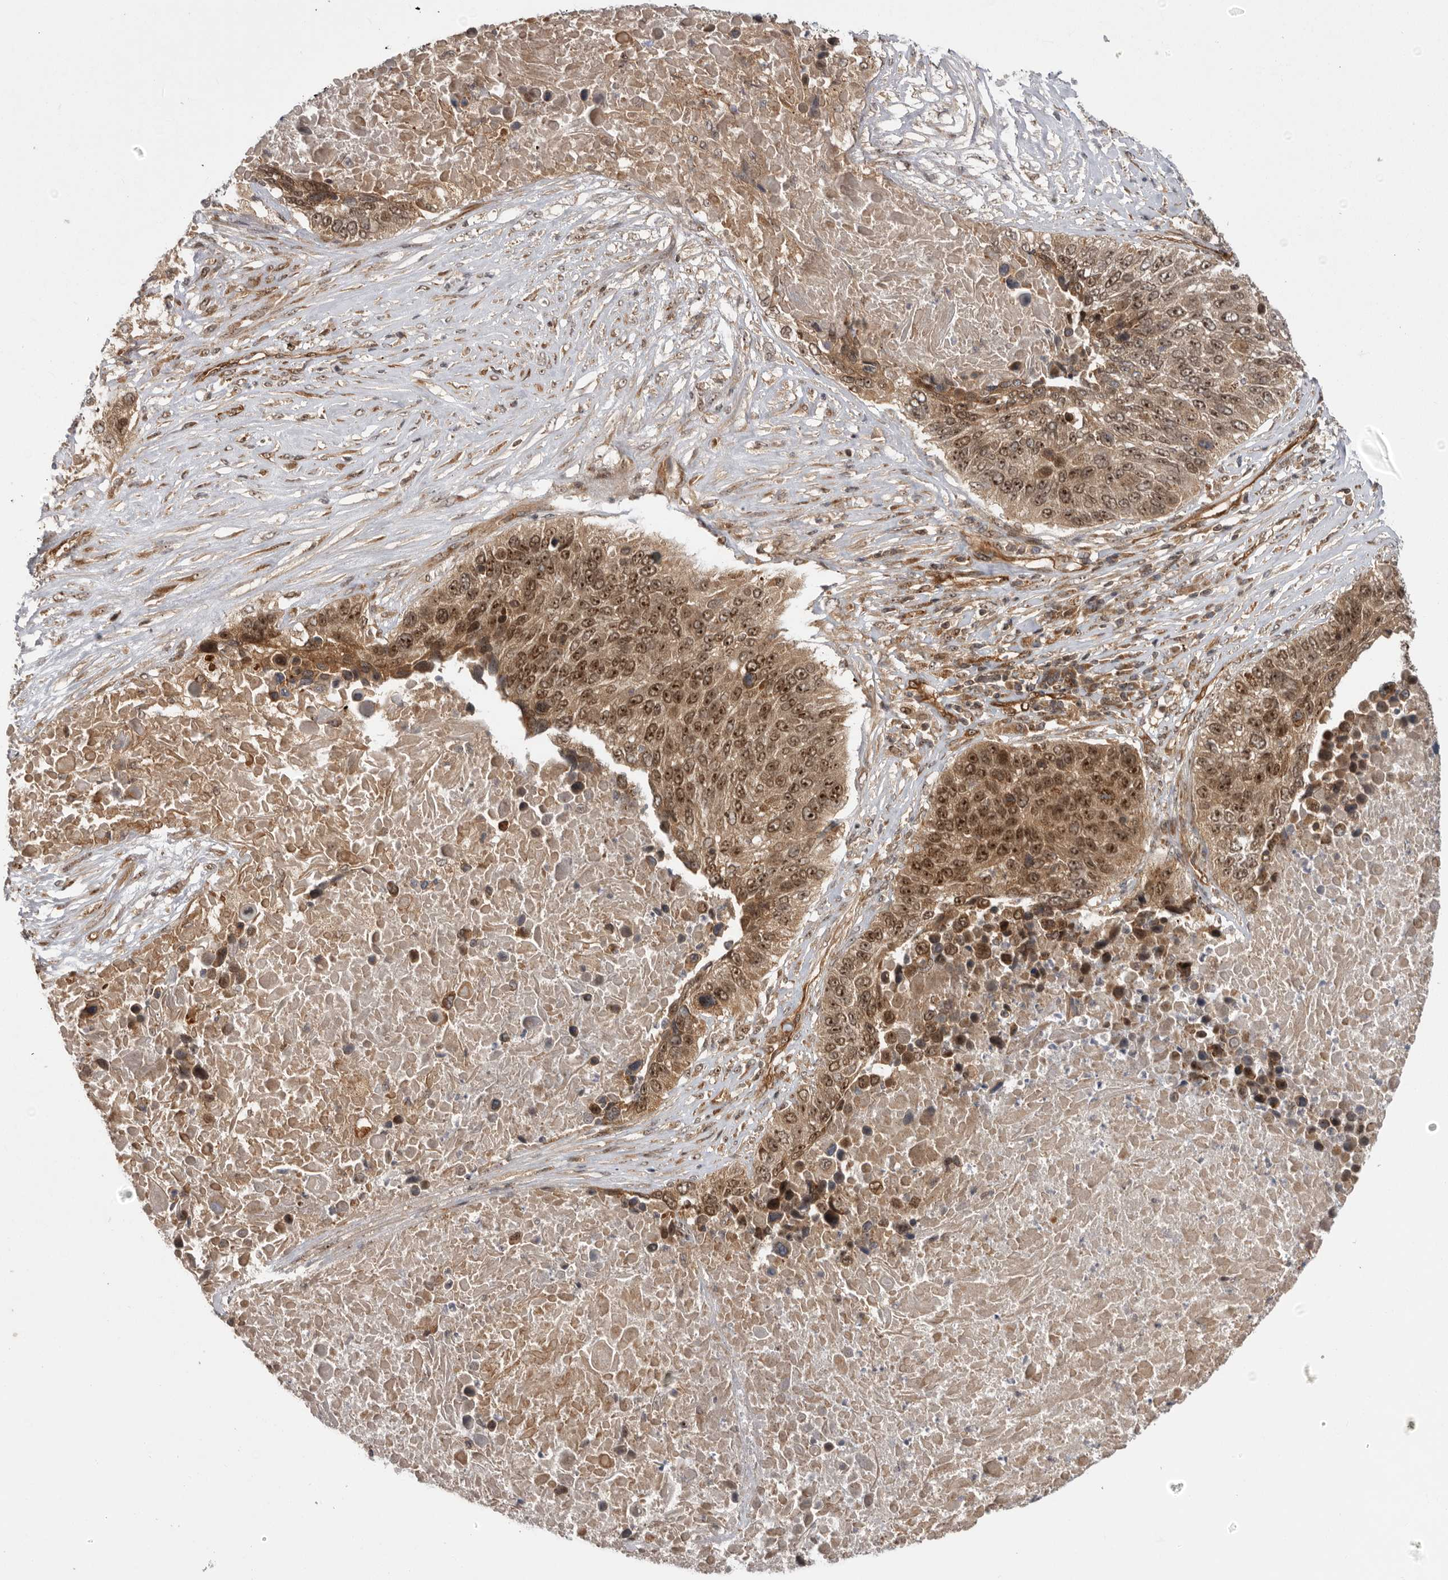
{"staining": {"intensity": "strong", "quantity": ">75%", "location": "cytoplasmic/membranous,nuclear"}, "tissue": "lung cancer", "cell_type": "Tumor cells", "image_type": "cancer", "snomed": [{"axis": "morphology", "description": "Squamous cell carcinoma, NOS"}, {"axis": "topography", "description": "Lung"}], "caption": "Strong cytoplasmic/membranous and nuclear staining for a protein is seen in approximately >75% of tumor cells of lung cancer using immunohistochemistry (IHC).", "gene": "DHDDS", "patient": {"sex": "male", "age": 66}}